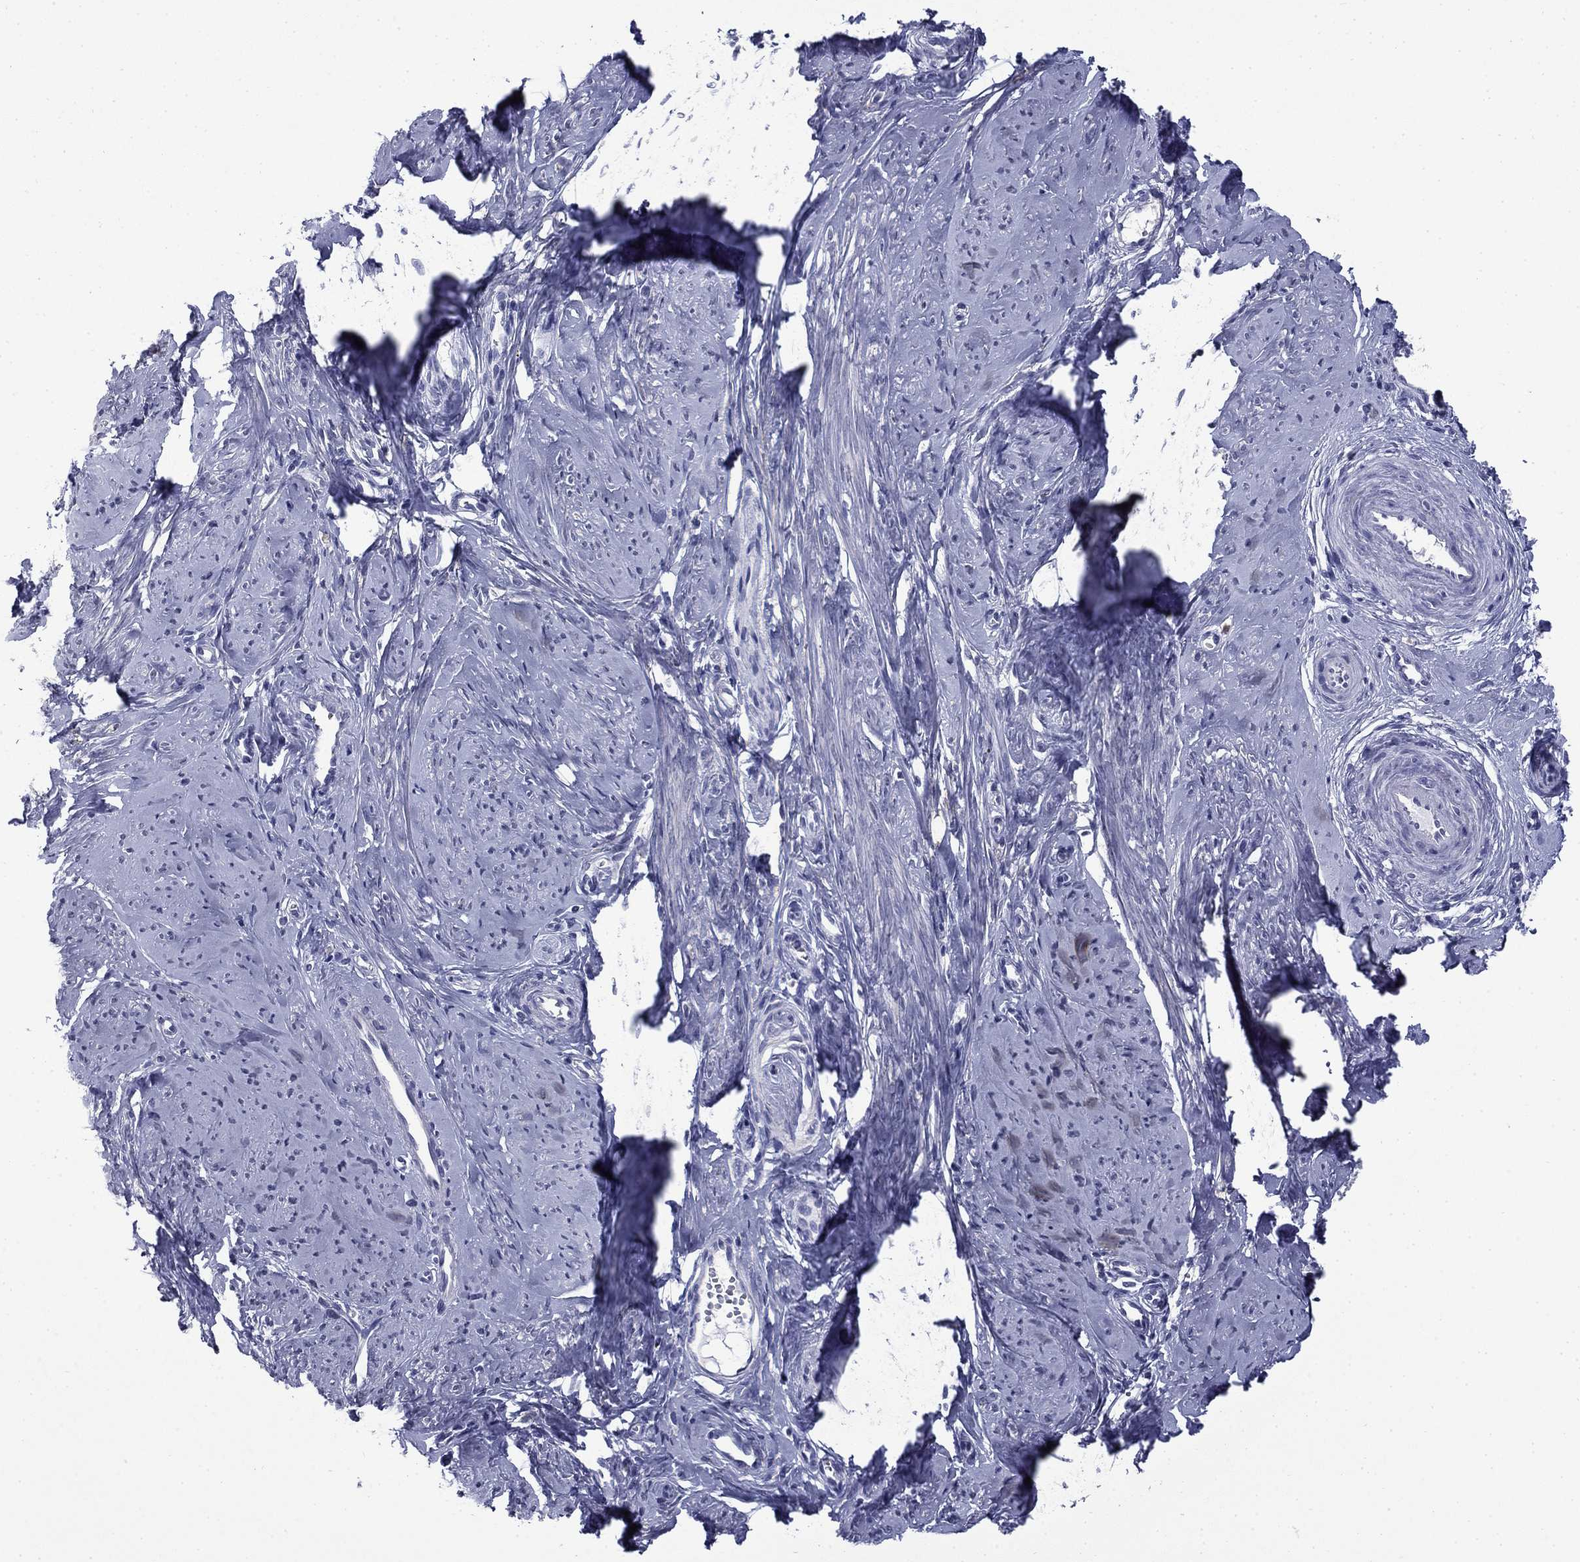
{"staining": {"intensity": "negative", "quantity": "none", "location": "none"}, "tissue": "smooth muscle", "cell_type": "Smooth muscle cells", "image_type": "normal", "snomed": [{"axis": "morphology", "description": "Normal tissue, NOS"}, {"axis": "topography", "description": "Smooth muscle"}], "caption": "IHC micrograph of unremarkable smooth muscle stained for a protein (brown), which demonstrates no staining in smooth muscle cells. (DAB immunohistochemistry (IHC), high magnification).", "gene": "BCL2L14", "patient": {"sex": "female", "age": 48}}